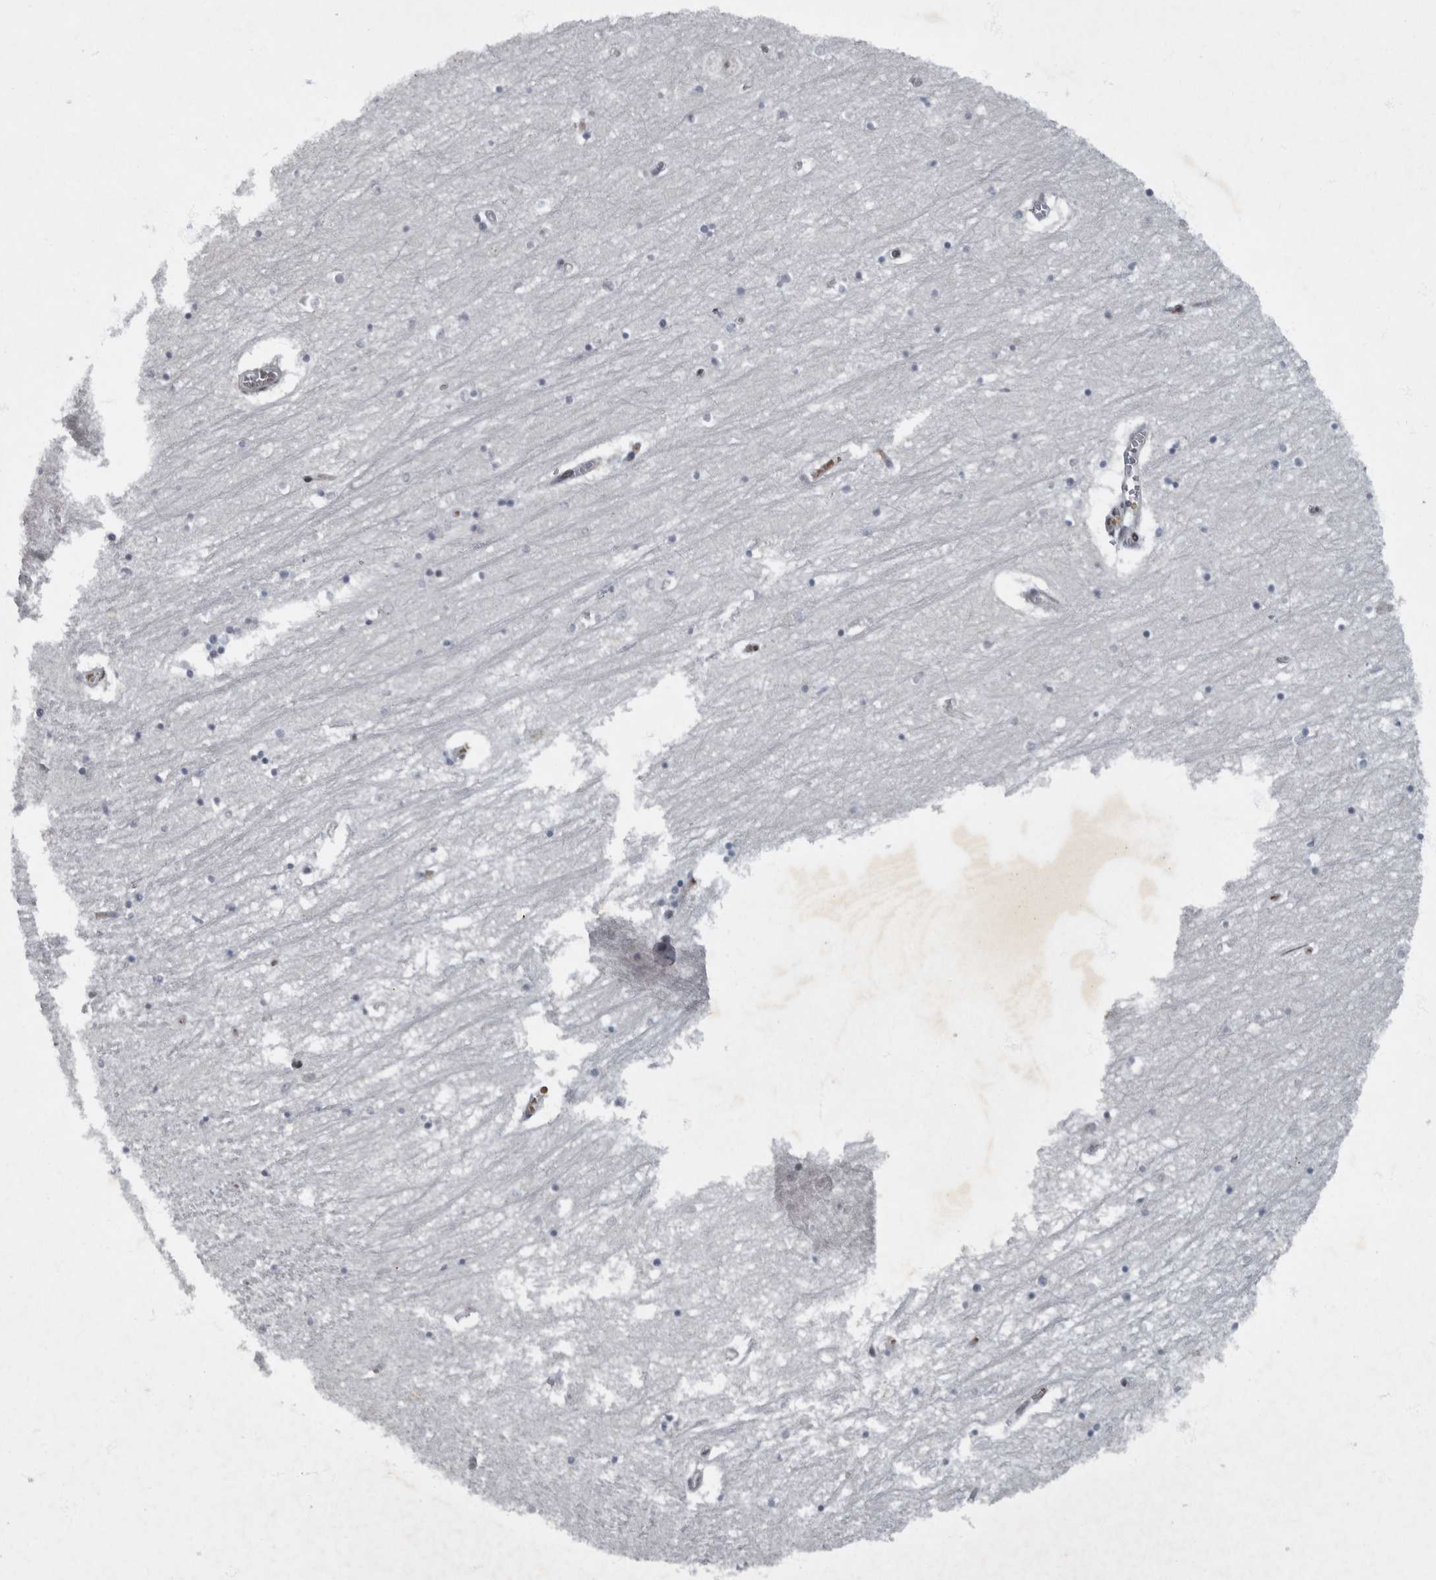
{"staining": {"intensity": "negative", "quantity": "none", "location": "none"}, "tissue": "hippocampus", "cell_type": "Glial cells", "image_type": "normal", "snomed": [{"axis": "morphology", "description": "Normal tissue, NOS"}, {"axis": "topography", "description": "Hippocampus"}], "caption": "The immunohistochemistry (IHC) histopathology image has no significant expression in glial cells of hippocampus.", "gene": "WDR33", "patient": {"sex": "male", "age": 70}}